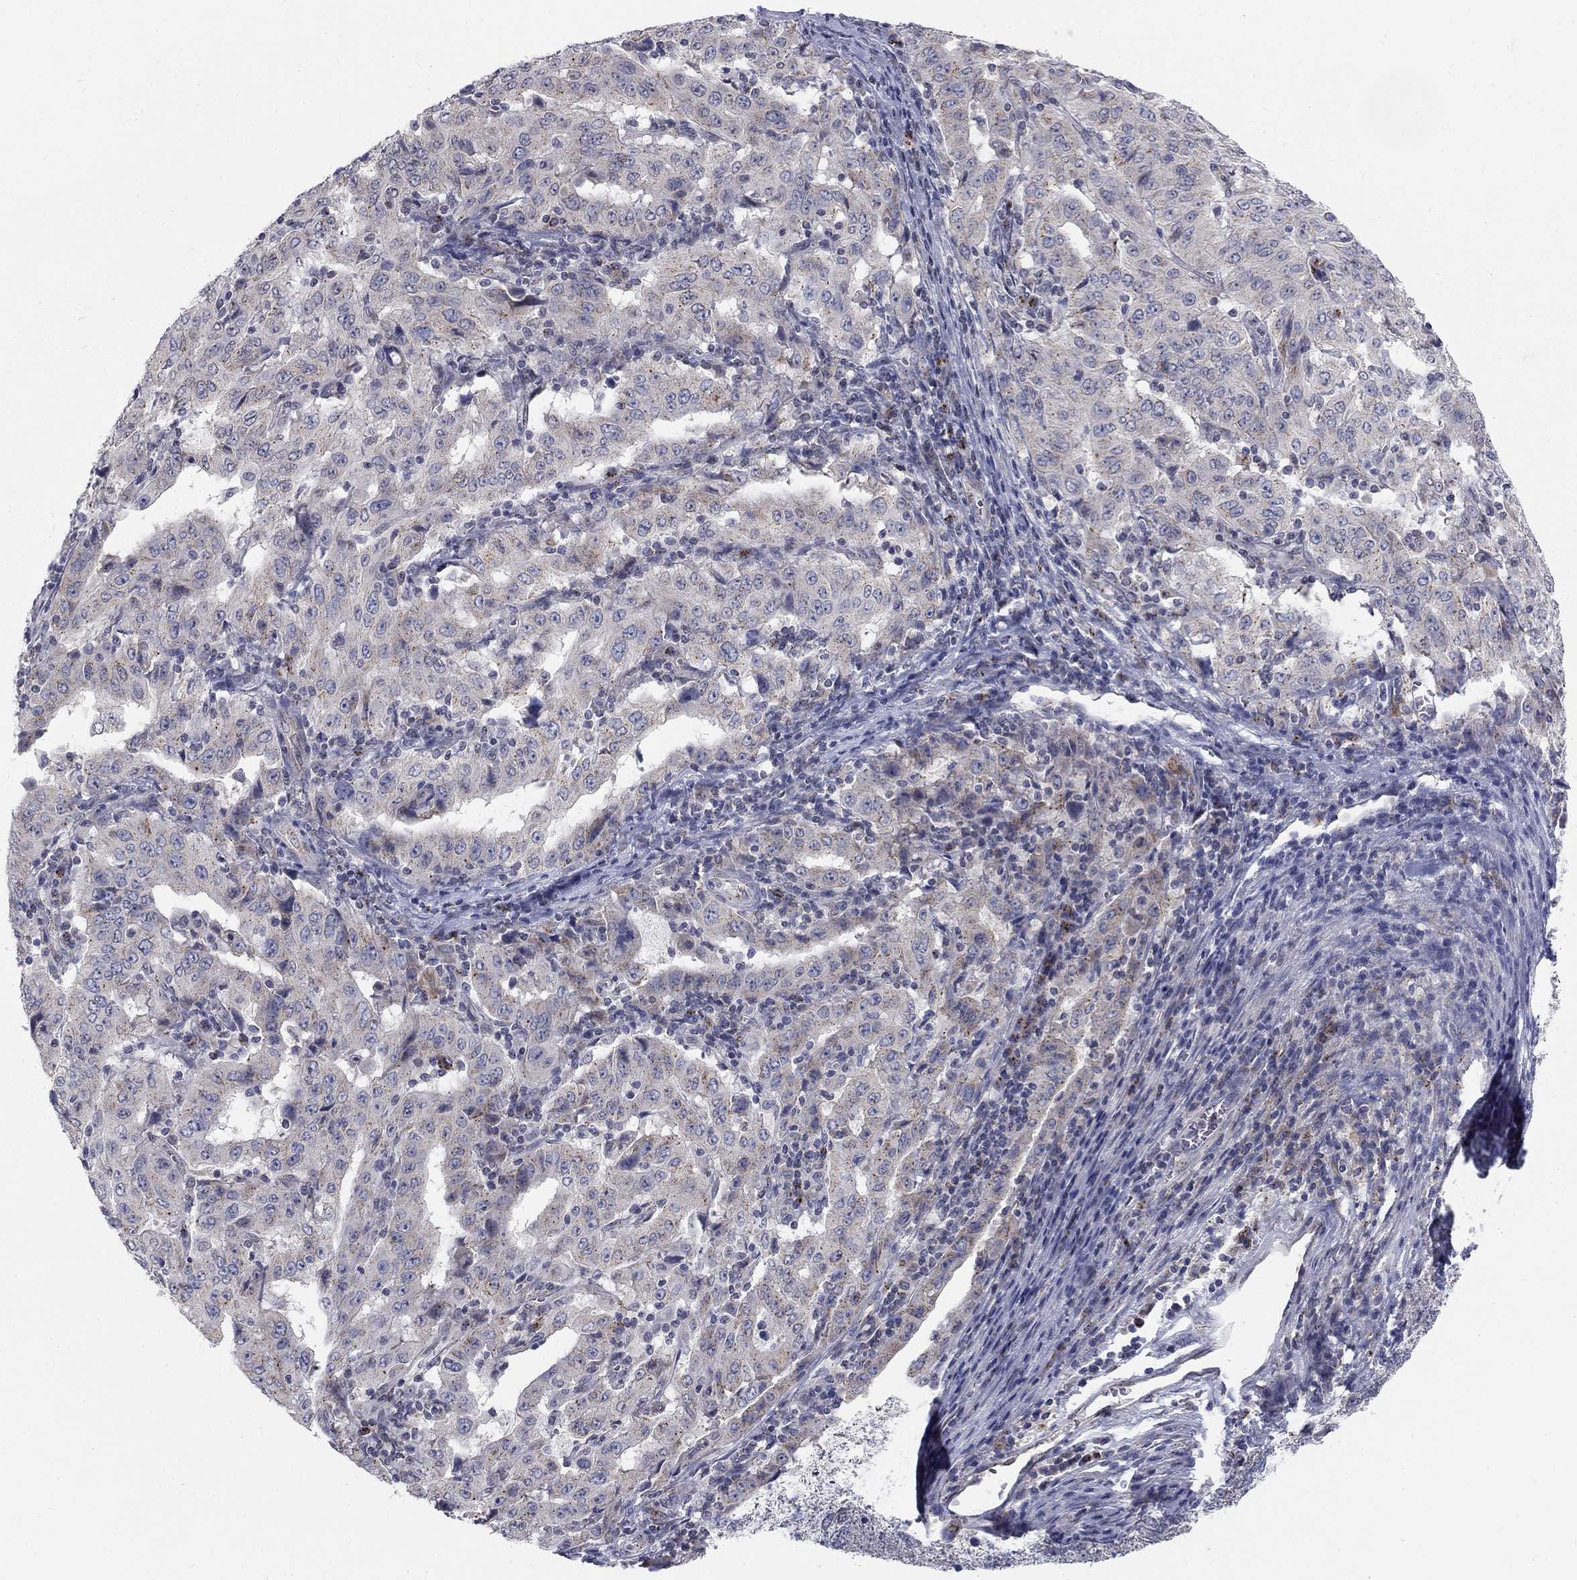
{"staining": {"intensity": "moderate", "quantity": "<25%", "location": "cytoplasmic/membranous"}, "tissue": "pancreatic cancer", "cell_type": "Tumor cells", "image_type": "cancer", "snomed": [{"axis": "morphology", "description": "Adenocarcinoma, NOS"}, {"axis": "topography", "description": "Pancreas"}], "caption": "A low amount of moderate cytoplasmic/membranous positivity is appreciated in approximately <25% of tumor cells in adenocarcinoma (pancreatic) tissue. The protein of interest is stained brown, and the nuclei are stained in blue (DAB (3,3'-diaminobenzidine) IHC with brightfield microscopy, high magnification).", "gene": "PANK3", "patient": {"sex": "male", "age": 63}}